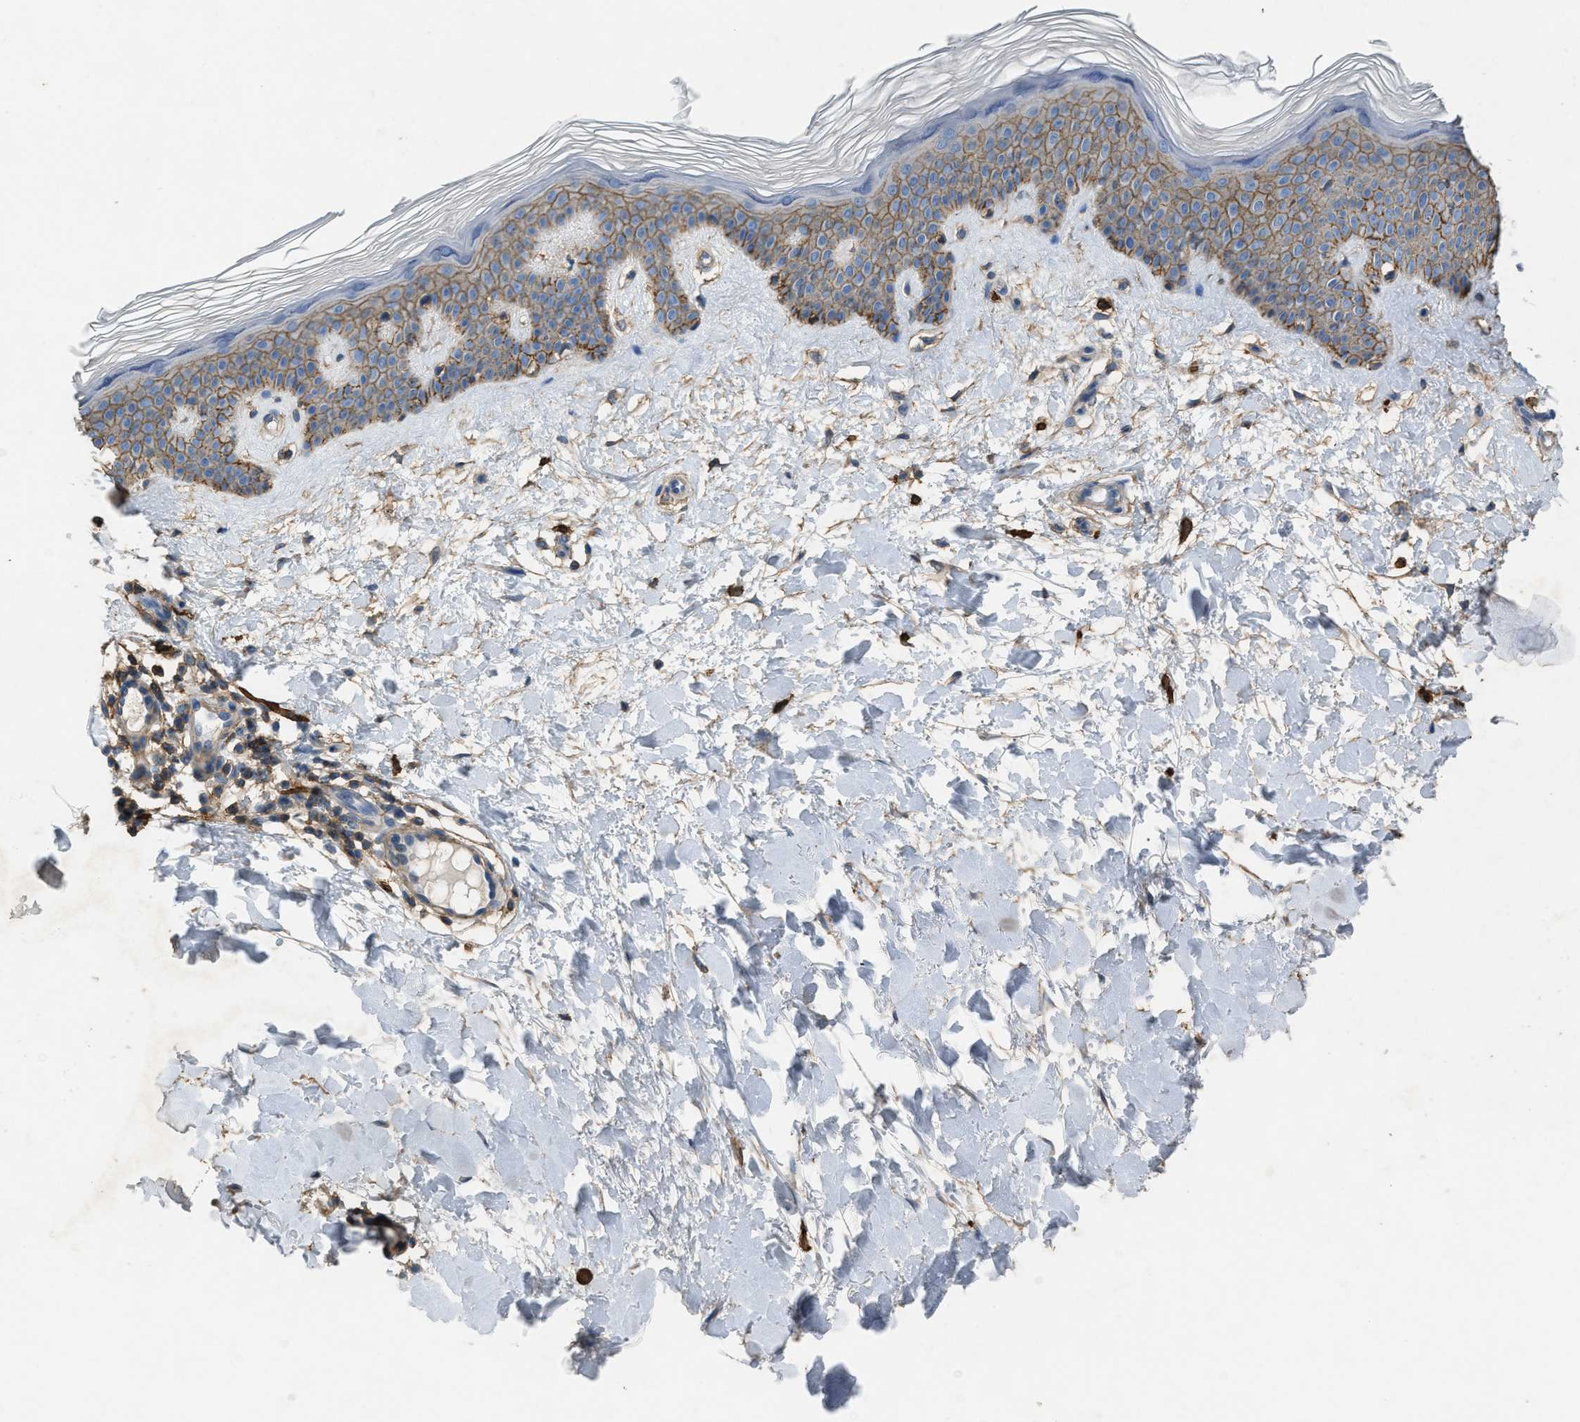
{"staining": {"intensity": "moderate", "quantity": ">75%", "location": "cytoplasmic/membranous"}, "tissue": "skin", "cell_type": "Fibroblasts", "image_type": "normal", "snomed": [{"axis": "morphology", "description": "Normal tissue, NOS"}, {"axis": "morphology", "description": "Malignant melanoma, Metastatic site"}, {"axis": "topography", "description": "Skin"}], "caption": "Fibroblasts exhibit medium levels of moderate cytoplasmic/membranous positivity in approximately >75% of cells in unremarkable skin. Ihc stains the protein in brown and the nuclei are stained blue.", "gene": "OR51E1", "patient": {"sex": "male", "age": 41}}